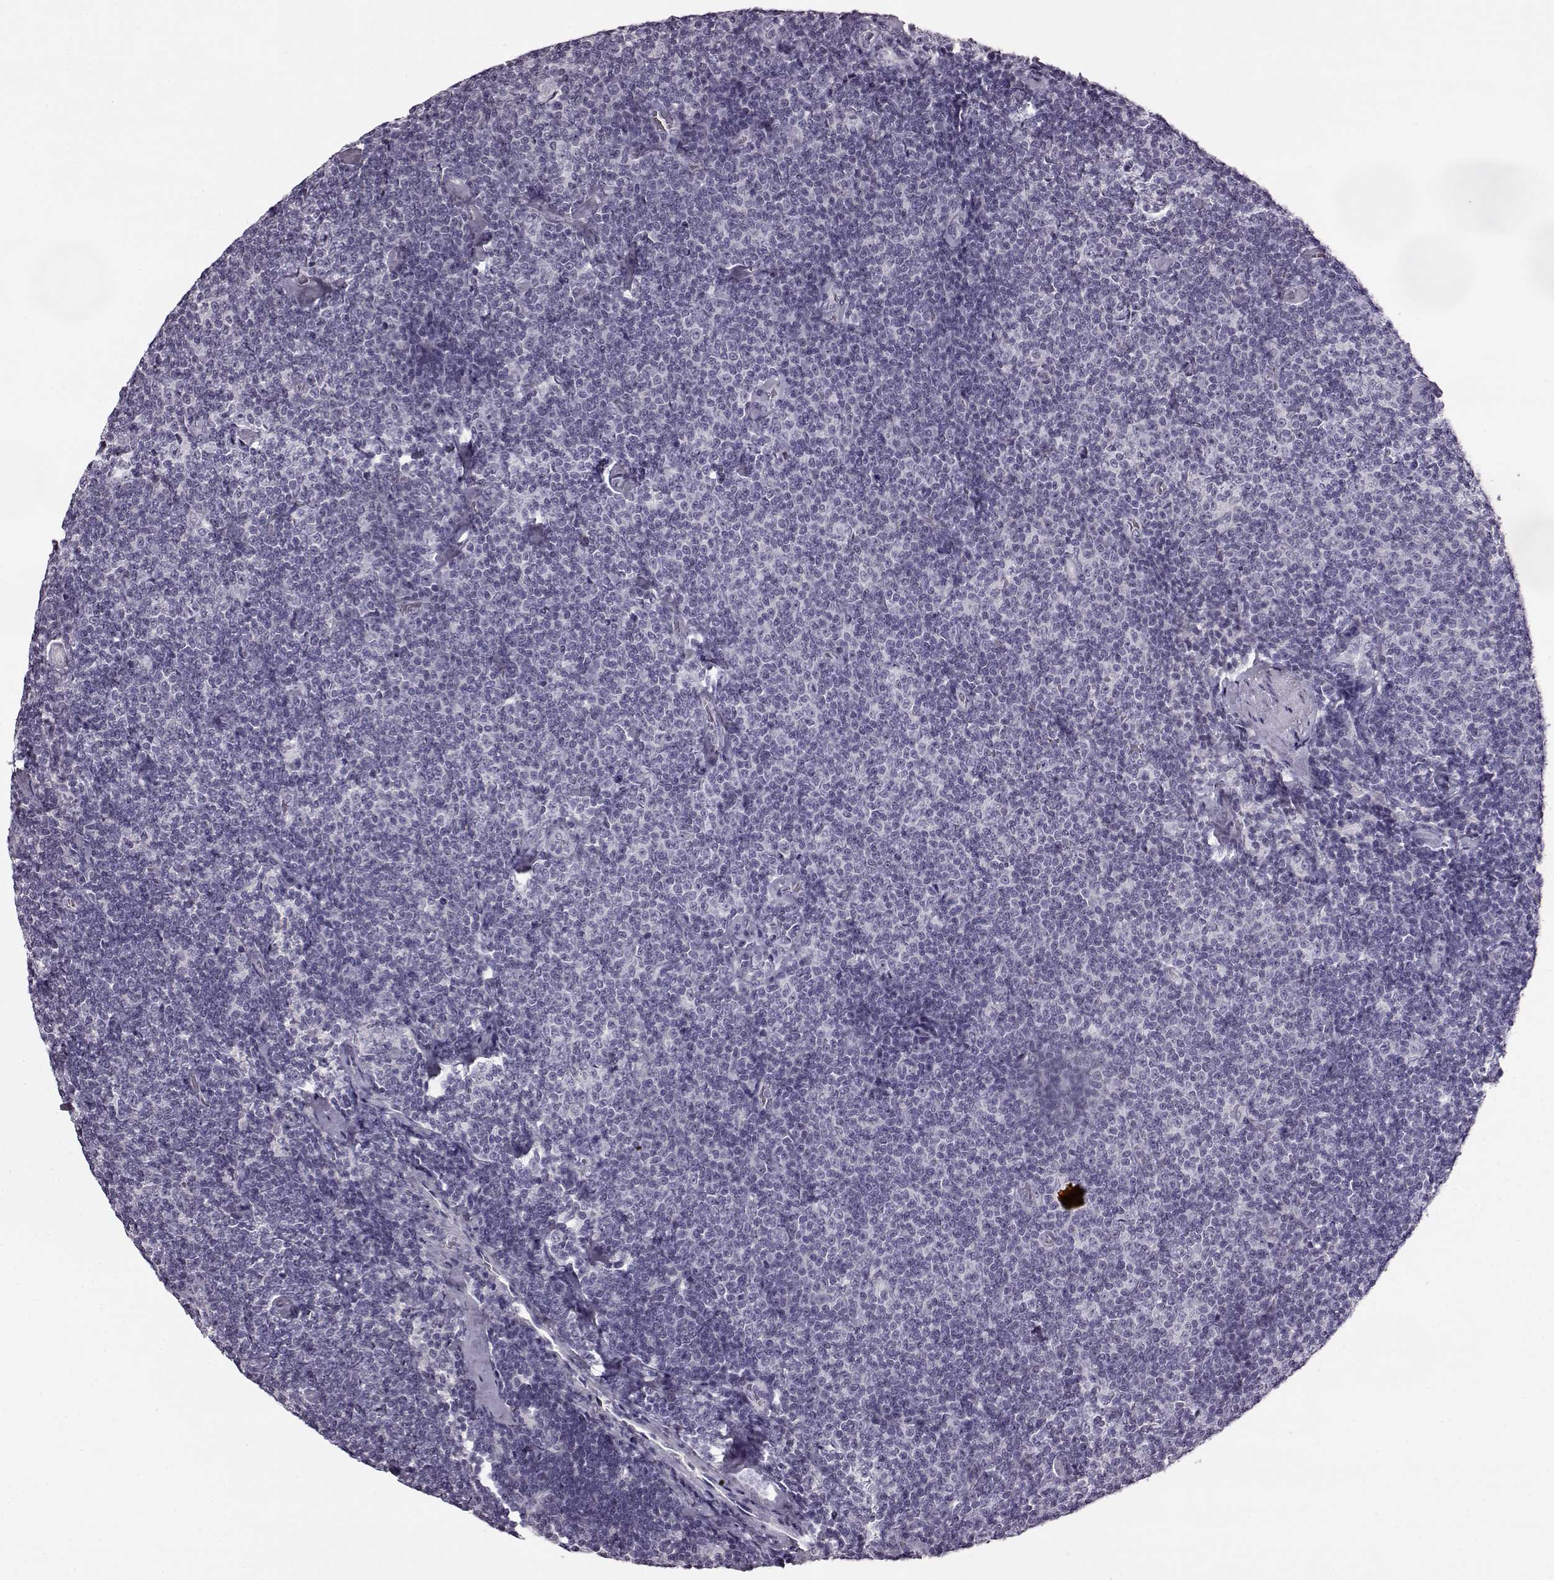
{"staining": {"intensity": "negative", "quantity": "none", "location": "none"}, "tissue": "lymphoma", "cell_type": "Tumor cells", "image_type": "cancer", "snomed": [{"axis": "morphology", "description": "Malignant lymphoma, non-Hodgkin's type, Low grade"}, {"axis": "topography", "description": "Lymph node"}], "caption": "This is an immunohistochemistry (IHC) micrograph of low-grade malignant lymphoma, non-Hodgkin's type. There is no staining in tumor cells.", "gene": "ODAD4", "patient": {"sex": "male", "age": 81}}